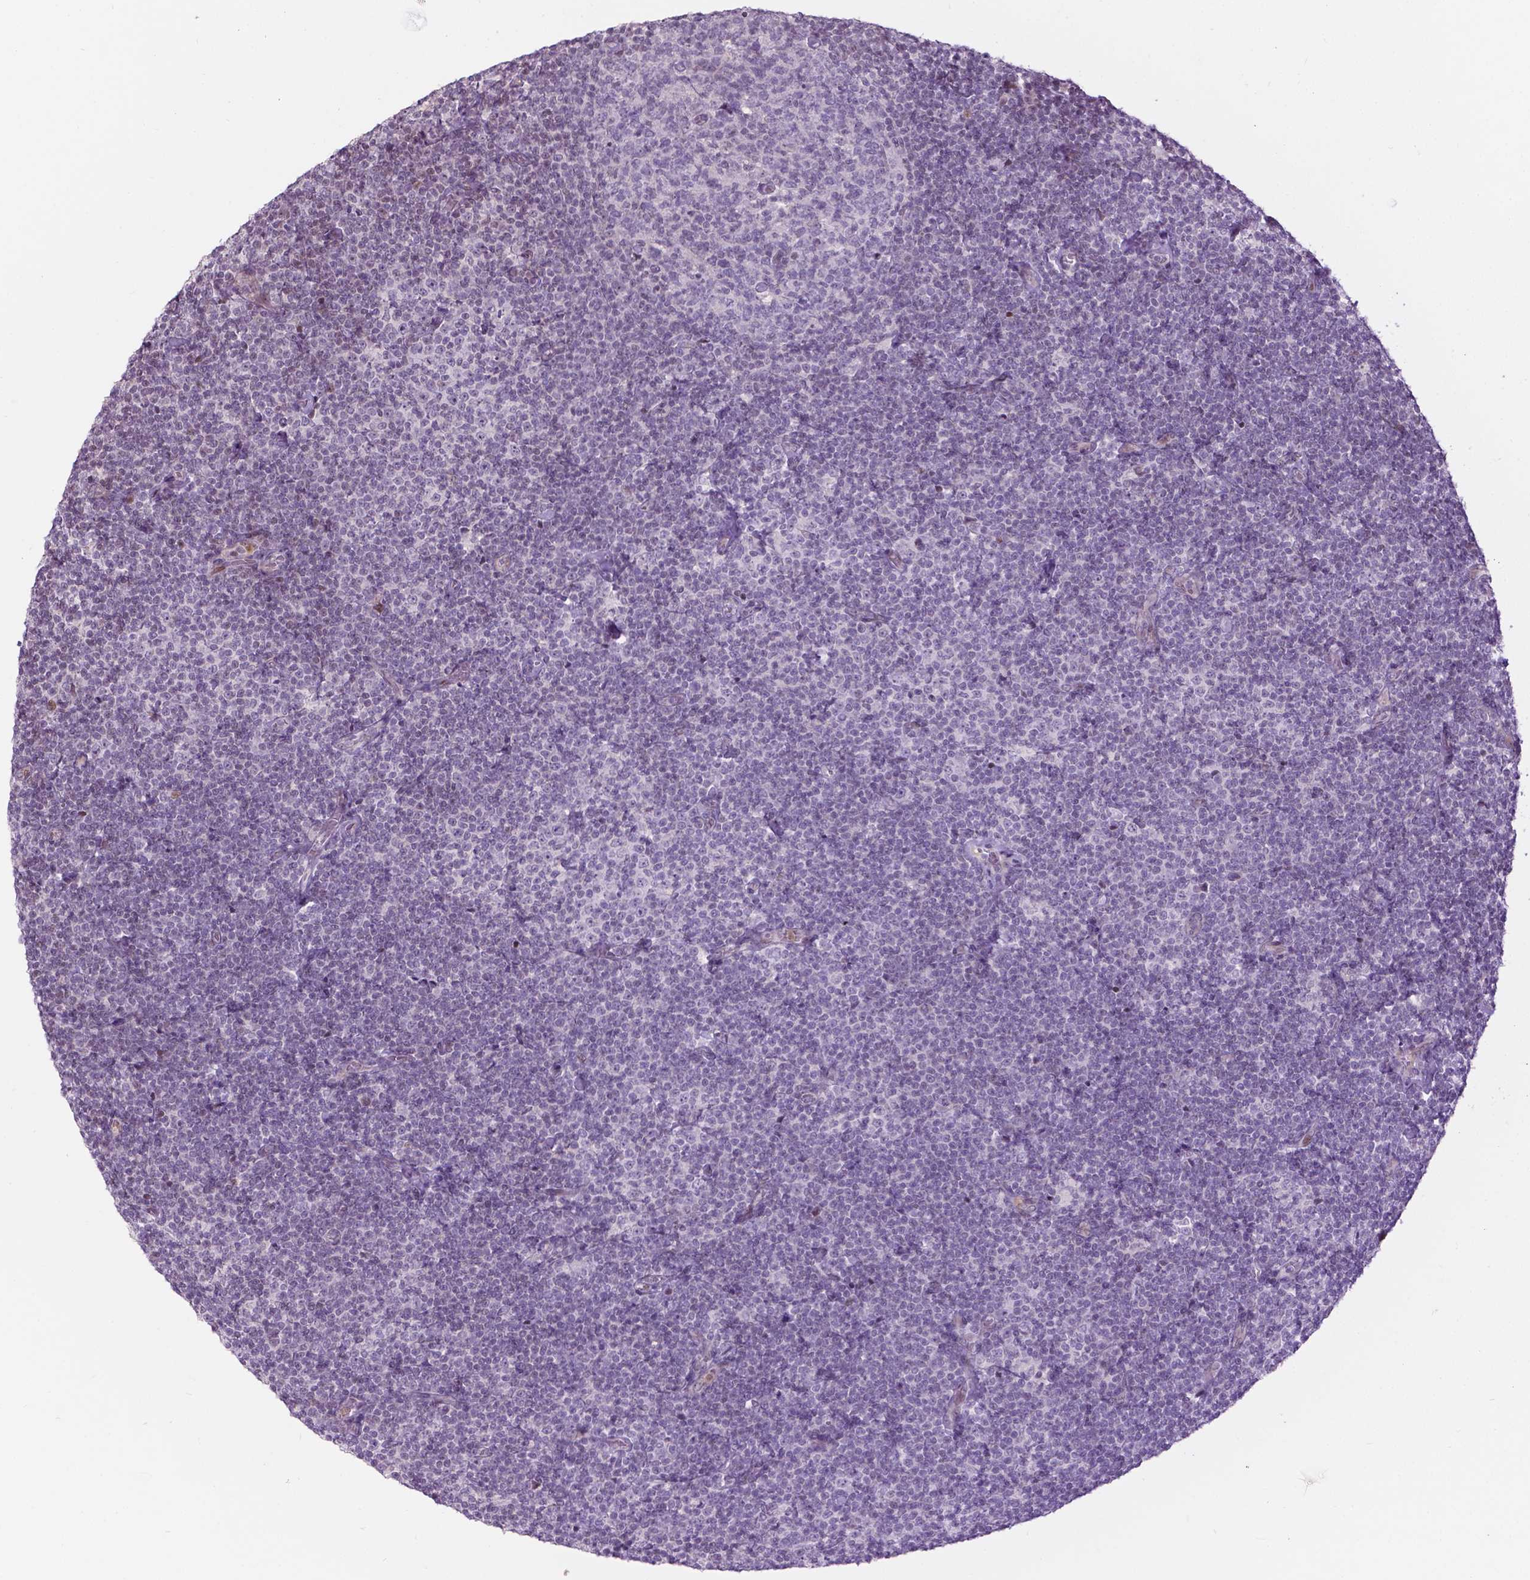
{"staining": {"intensity": "negative", "quantity": "none", "location": "none"}, "tissue": "lymphoma", "cell_type": "Tumor cells", "image_type": "cancer", "snomed": [{"axis": "morphology", "description": "Malignant lymphoma, non-Hodgkin's type, Low grade"}, {"axis": "topography", "description": "Lymph node"}], "caption": "Human lymphoma stained for a protein using immunohistochemistry shows no positivity in tumor cells.", "gene": "PTPN18", "patient": {"sex": "male", "age": 81}}